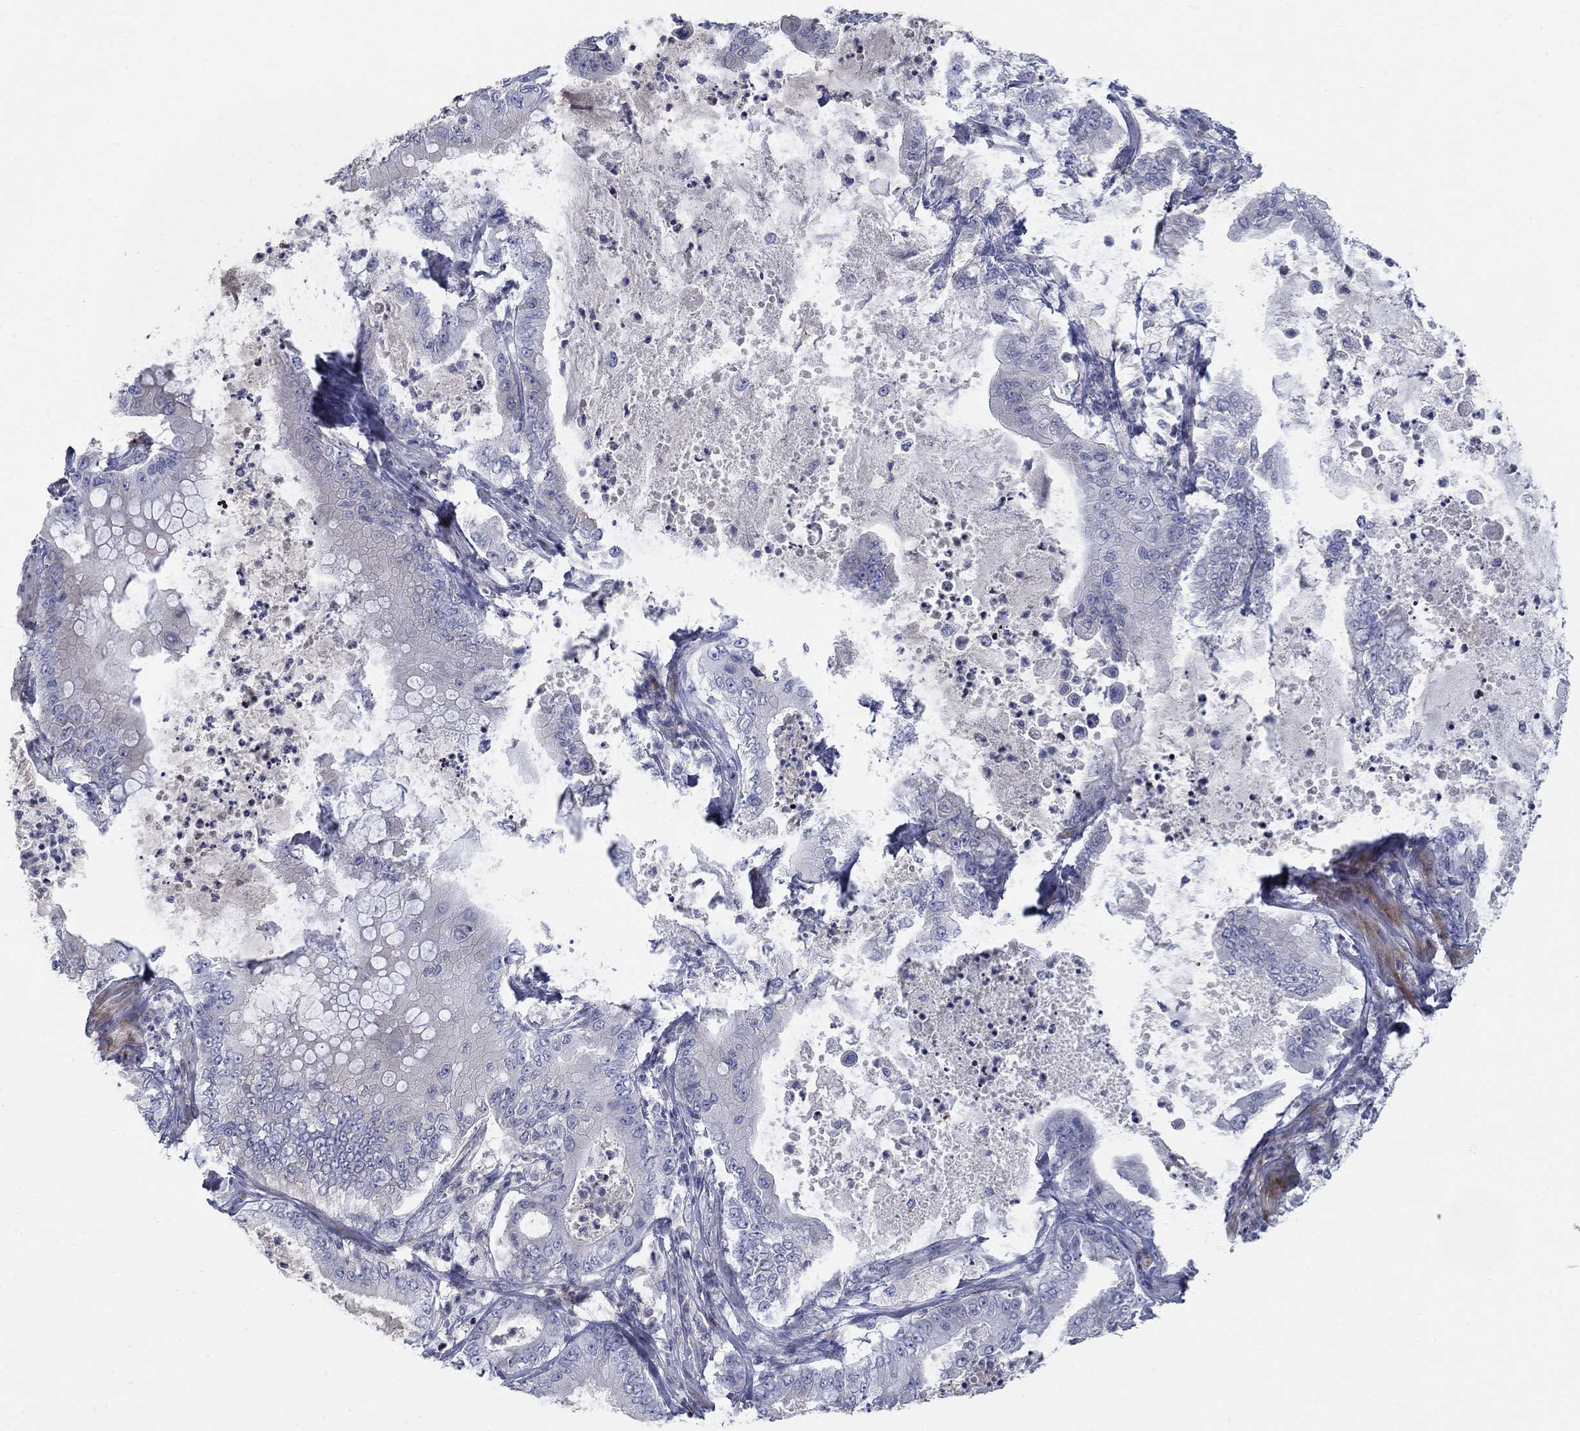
{"staining": {"intensity": "negative", "quantity": "none", "location": "none"}, "tissue": "pancreatic cancer", "cell_type": "Tumor cells", "image_type": "cancer", "snomed": [{"axis": "morphology", "description": "Adenocarcinoma, NOS"}, {"axis": "topography", "description": "Pancreas"}], "caption": "Tumor cells are negative for protein expression in human pancreatic cancer. Nuclei are stained in blue.", "gene": "TMEM249", "patient": {"sex": "male", "age": 71}}